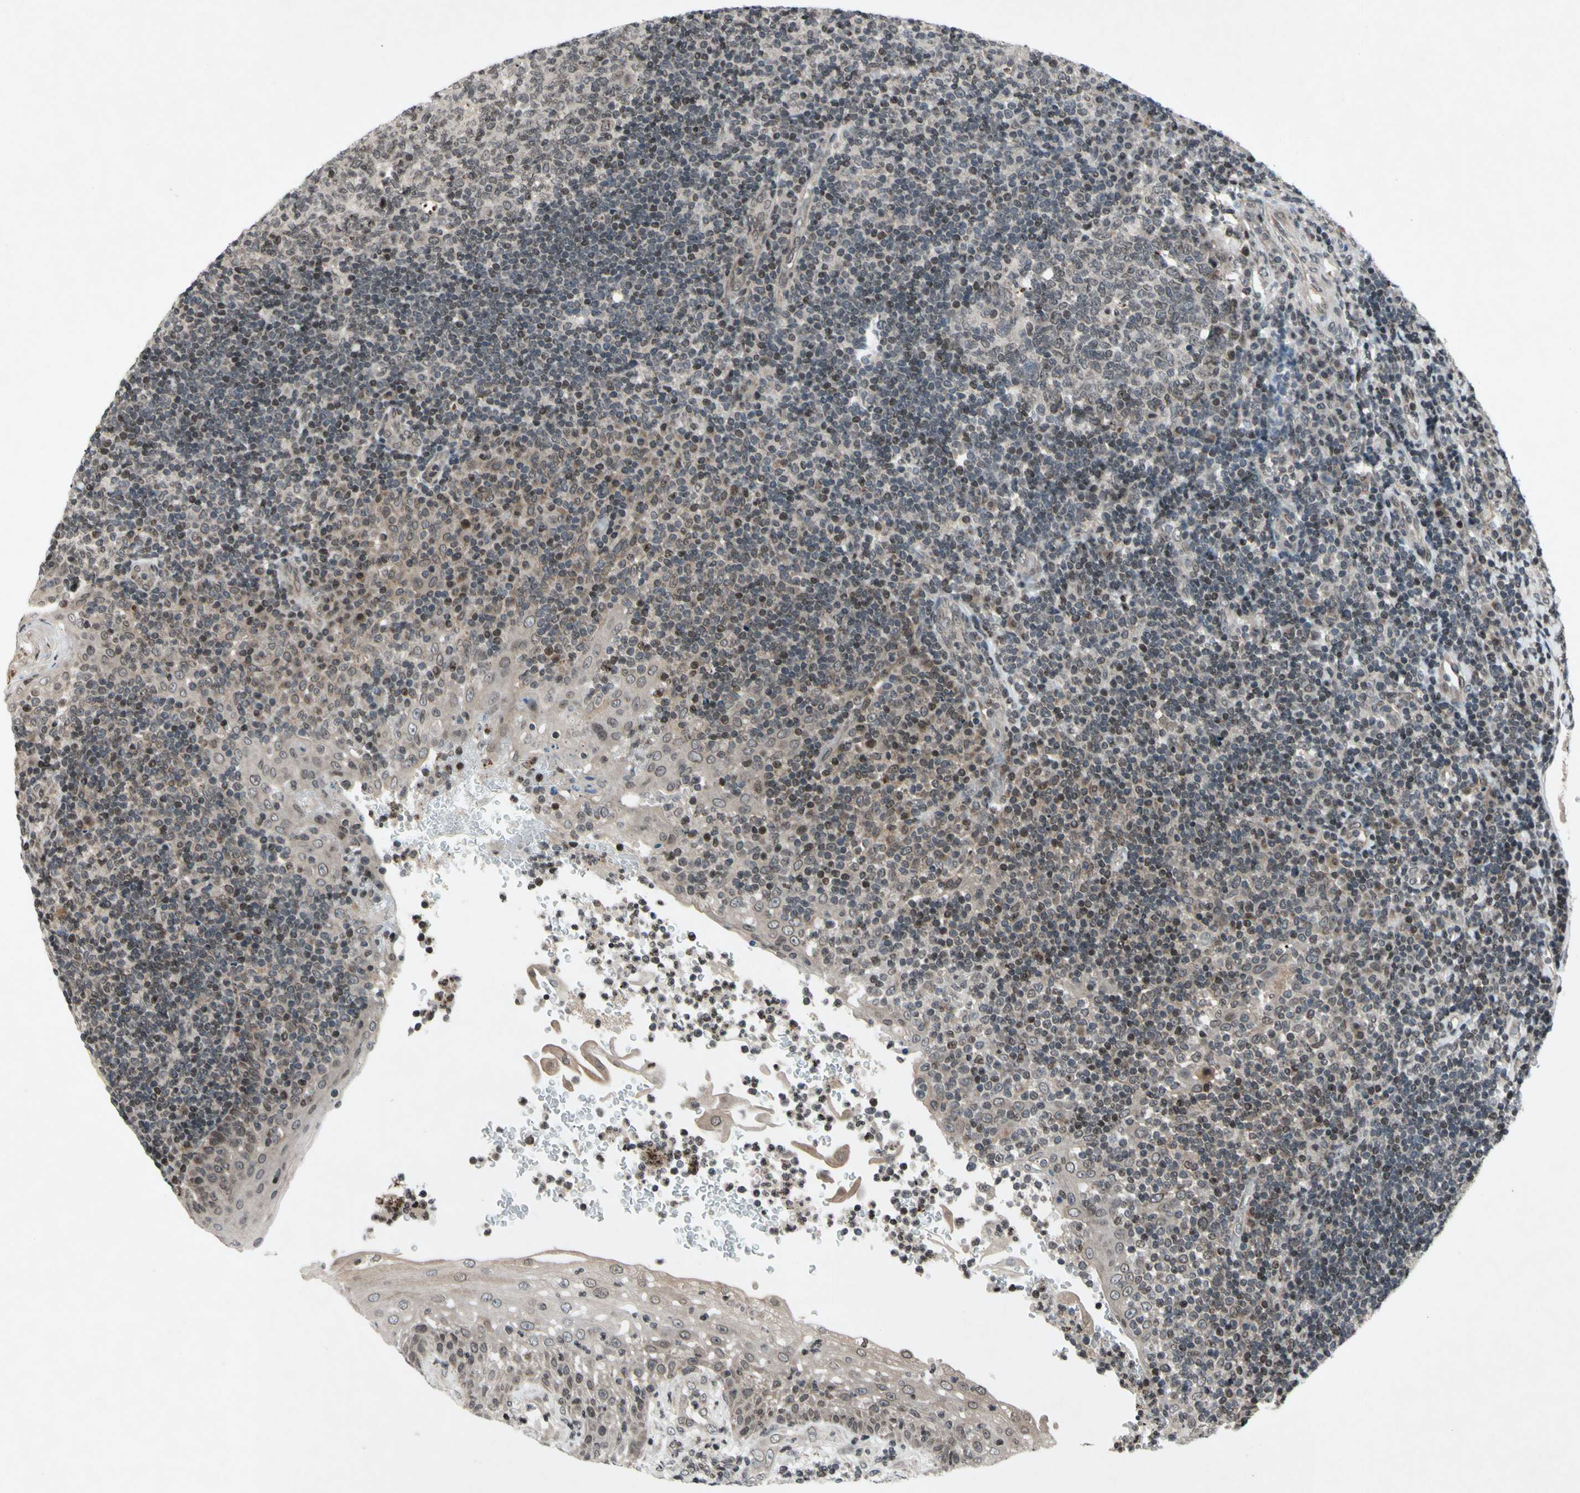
{"staining": {"intensity": "weak", "quantity": "25%-75%", "location": "cytoplasmic/membranous,nuclear"}, "tissue": "tonsil", "cell_type": "Germinal center cells", "image_type": "normal", "snomed": [{"axis": "morphology", "description": "Normal tissue, NOS"}, {"axis": "topography", "description": "Tonsil"}], "caption": "Immunohistochemistry (IHC) staining of unremarkable tonsil, which shows low levels of weak cytoplasmic/membranous,nuclear staining in about 25%-75% of germinal center cells indicating weak cytoplasmic/membranous,nuclear protein expression. The staining was performed using DAB (3,3'-diaminobenzidine) (brown) for protein detection and nuclei were counterstained in hematoxylin (blue).", "gene": "XPO1", "patient": {"sex": "female", "age": 40}}